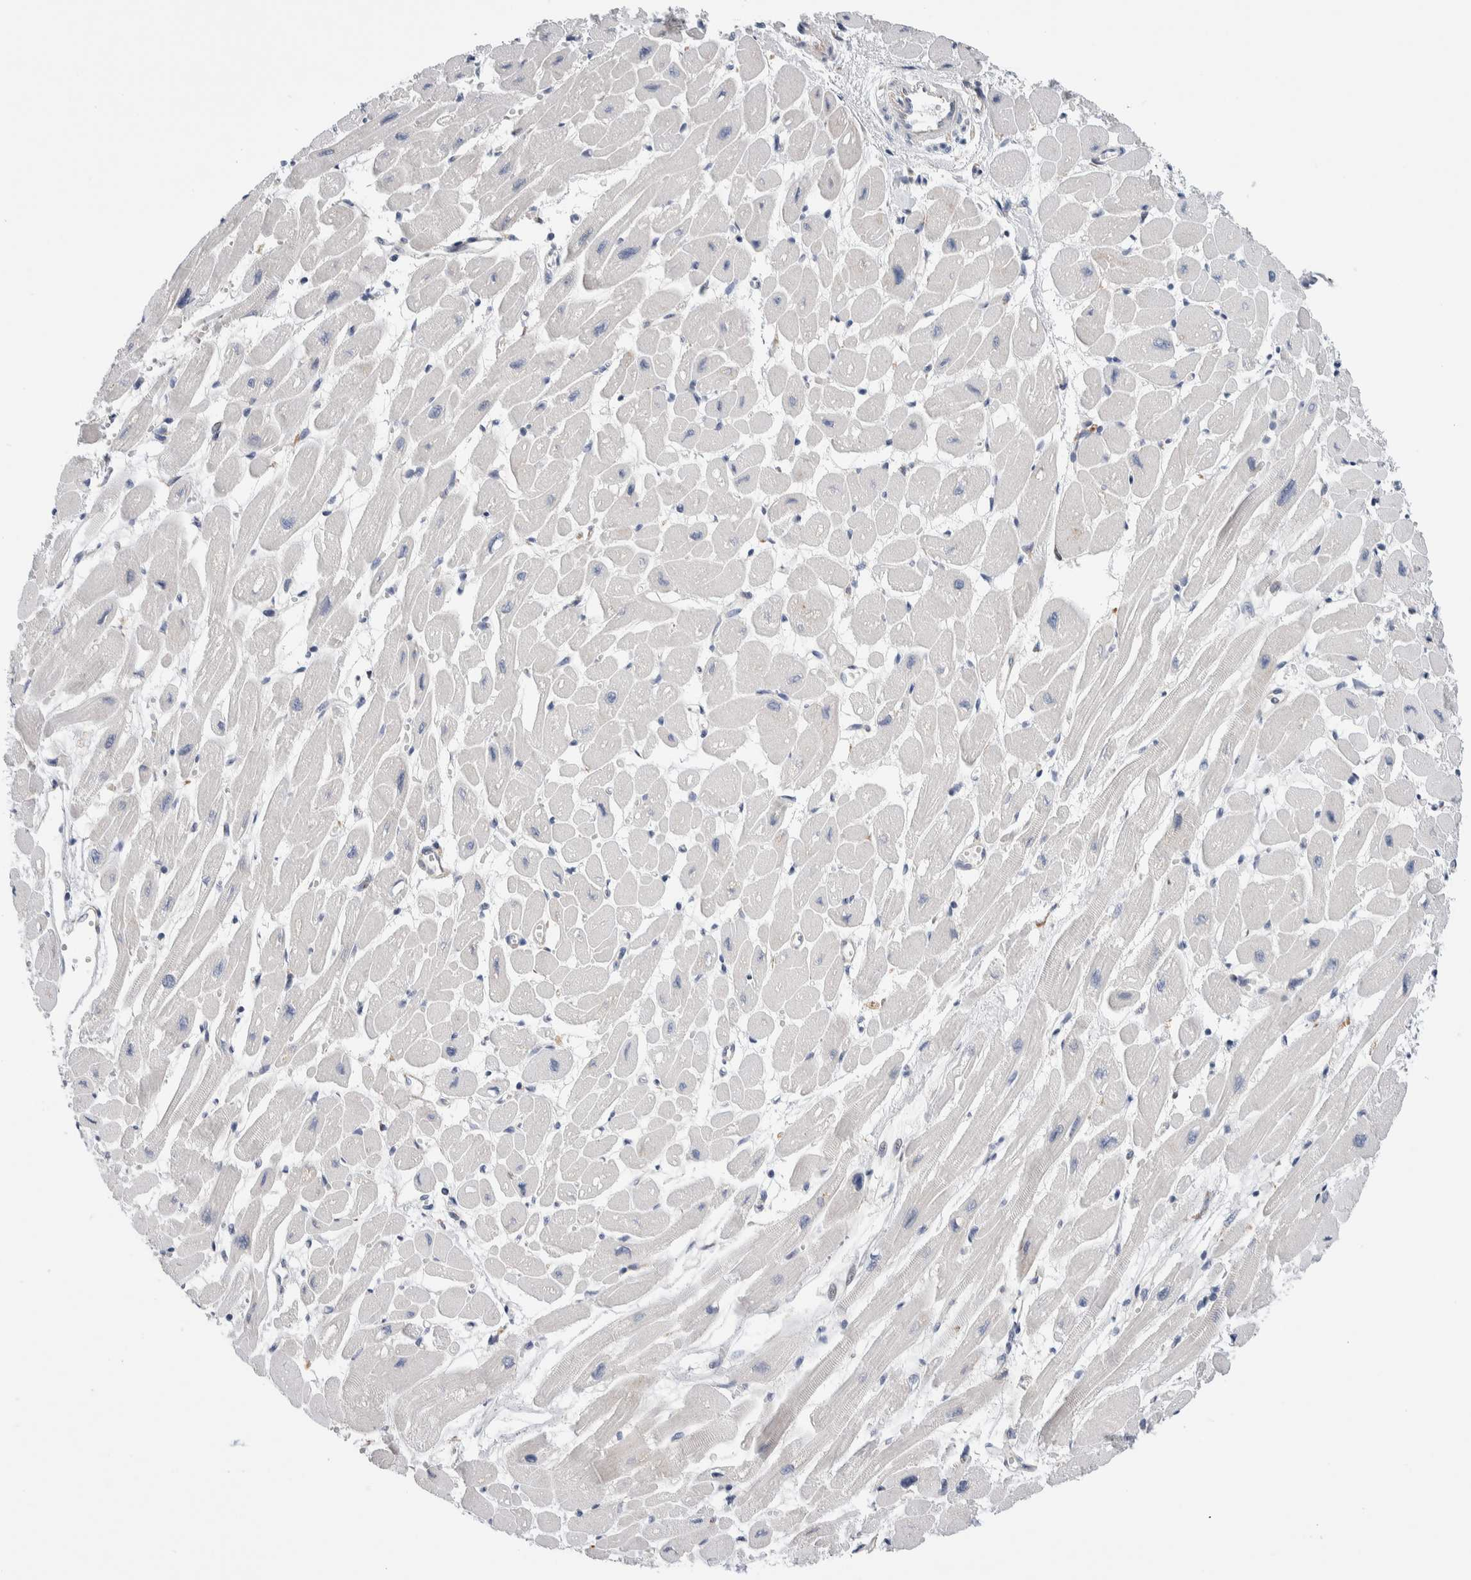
{"staining": {"intensity": "negative", "quantity": "none", "location": "none"}, "tissue": "heart muscle", "cell_type": "Cardiomyocytes", "image_type": "normal", "snomed": [{"axis": "morphology", "description": "Normal tissue, NOS"}, {"axis": "topography", "description": "Heart"}], "caption": "High power microscopy micrograph of an IHC image of benign heart muscle, revealing no significant positivity in cardiomyocytes.", "gene": "RACK1", "patient": {"sex": "female", "age": 54}}